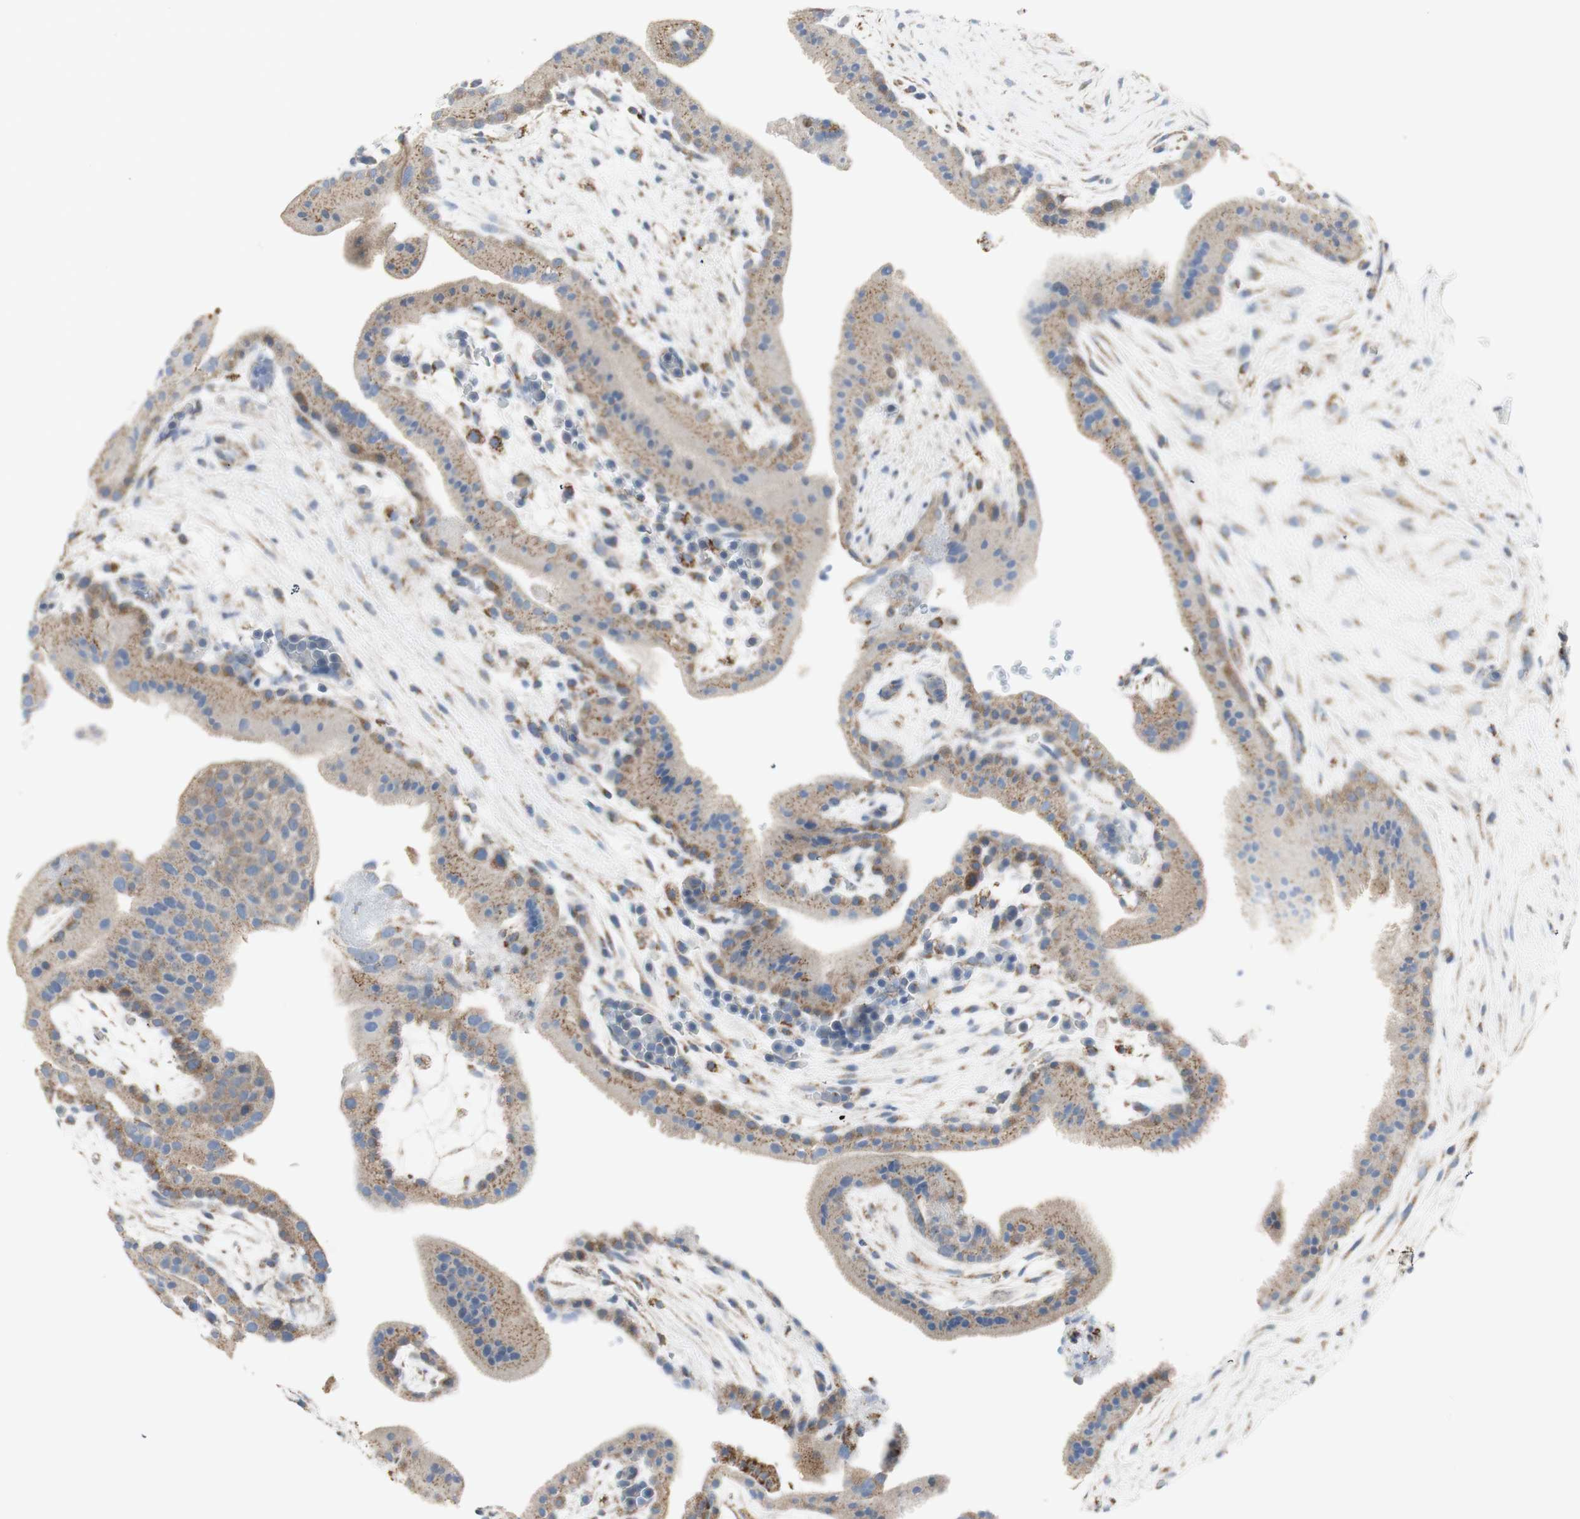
{"staining": {"intensity": "weak", "quantity": "25%-75%", "location": "cytoplasmic/membranous"}, "tissue": "placenta", "cell_type": "Decidual cells", "image_type": "normal", "snomed": [{"axis": "morphology", "description": "Normal tissue, NOS"}, {"axis": "topography", "description": "Placenta"}], "caption": "Immunohistochemistry (DAB) staining of normal human placenta shows weak cytoplasmic/membranous protein expression in approximately 25%-75% of decidual cells. The protein of interest is shown in brown color, while the nuclei are stained blue.", "gene": "C3orf52", "patient": {"sex": "female", "age": 19}}